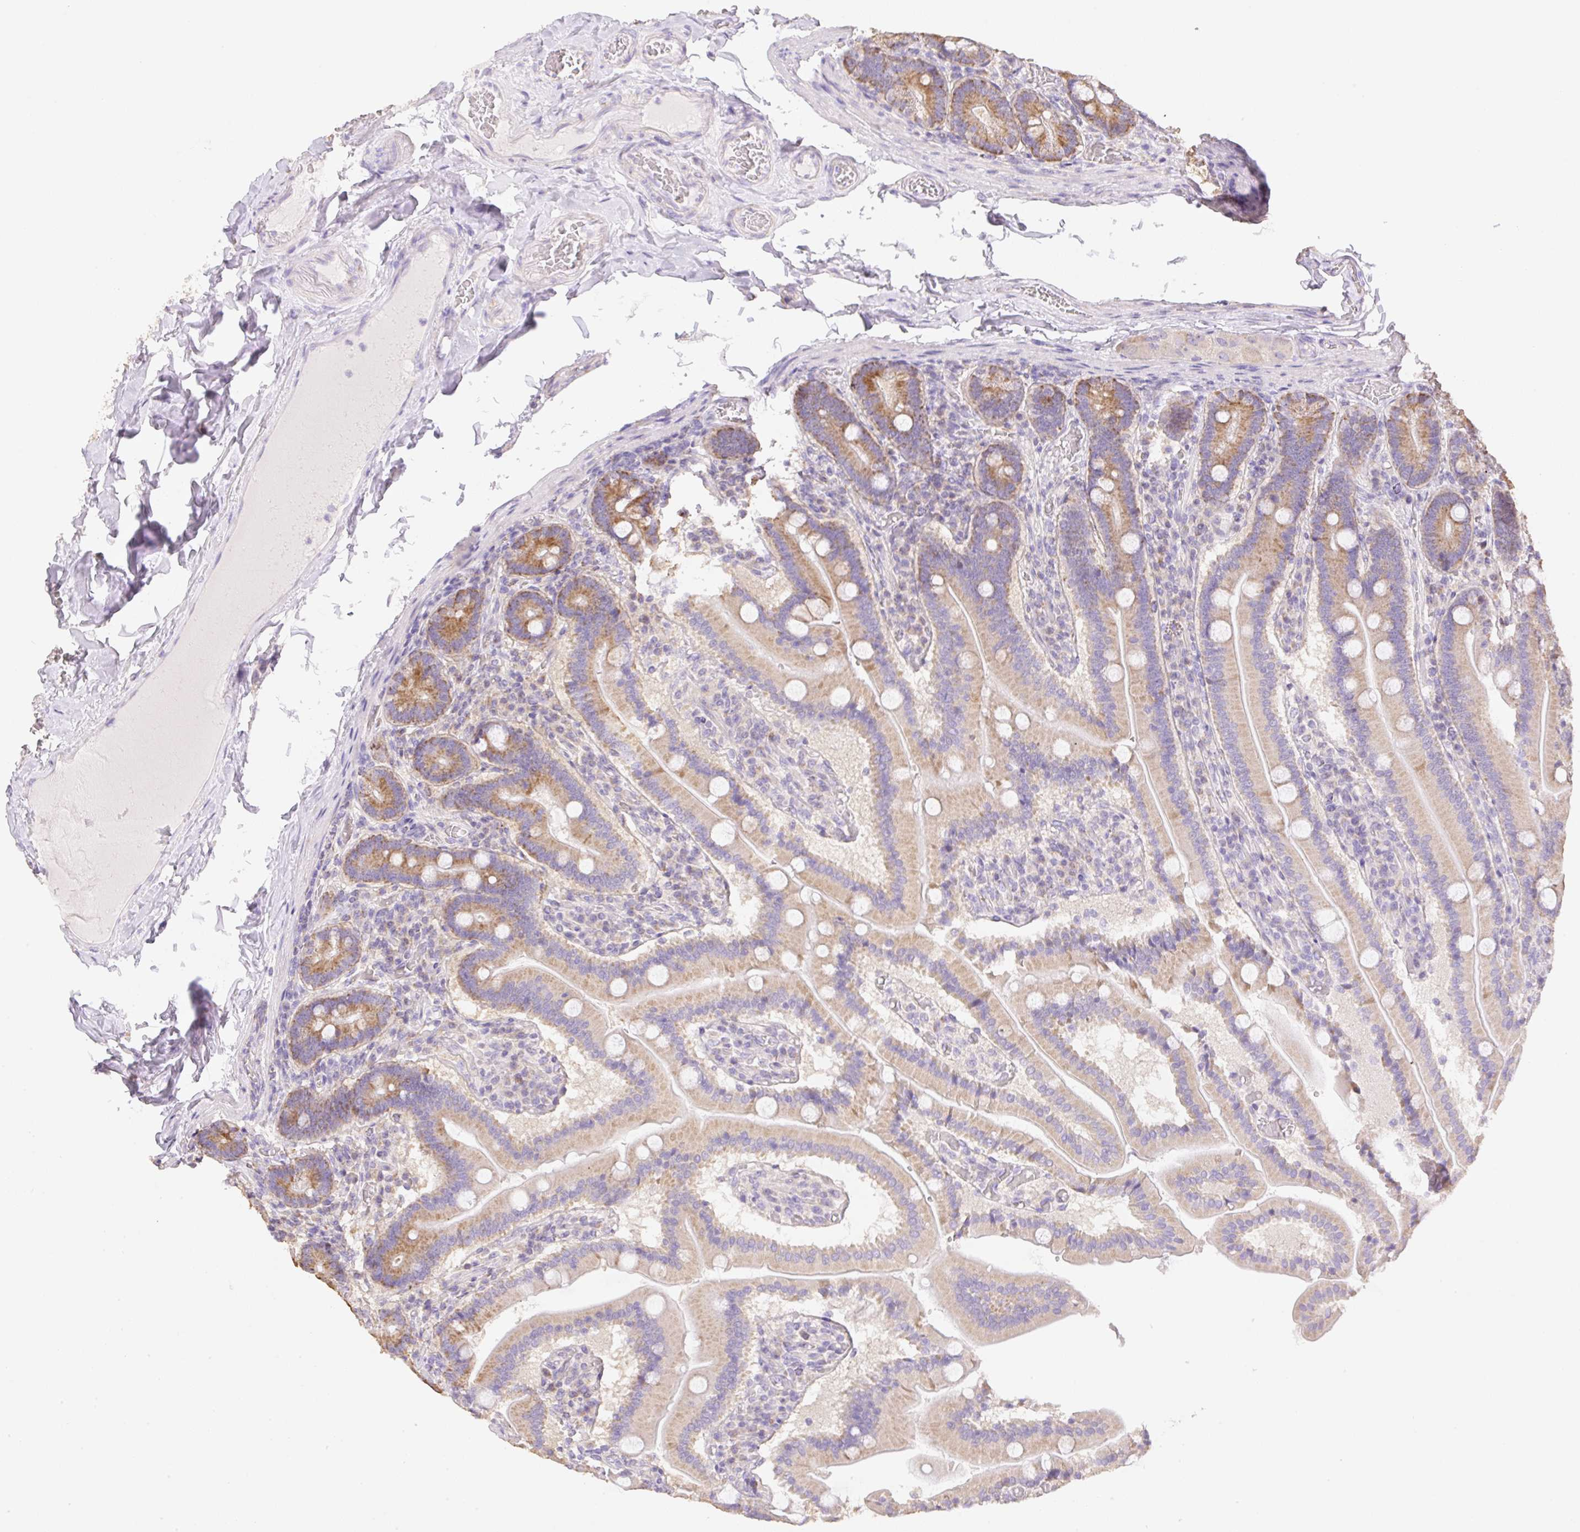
{"staining": {"intensity": "moderate", "quantity": ">75%", "location": "cytoplasmic/membranous"}, "tissue": "duodenum", "cell_type": "Glandular cells", "image_type": "normal", "snomed": [{"axis": "morphology", "description": "Normal tissue, NOS"}, {"axis": "topography", "description": "Duodenum"}], "caption": "Immunohistochemistry (DAB) staining of benign duodenum demonstrates moderate cytoplasmic/membranous protein expression in approximately >75% of glandular cells. Using DAB (brown) and hematoxylin (blue) stains, captured at high magnification using brightfield microscopy.", "gene": "COPZ2", "patient": {"sex": "female", "age": 62}}